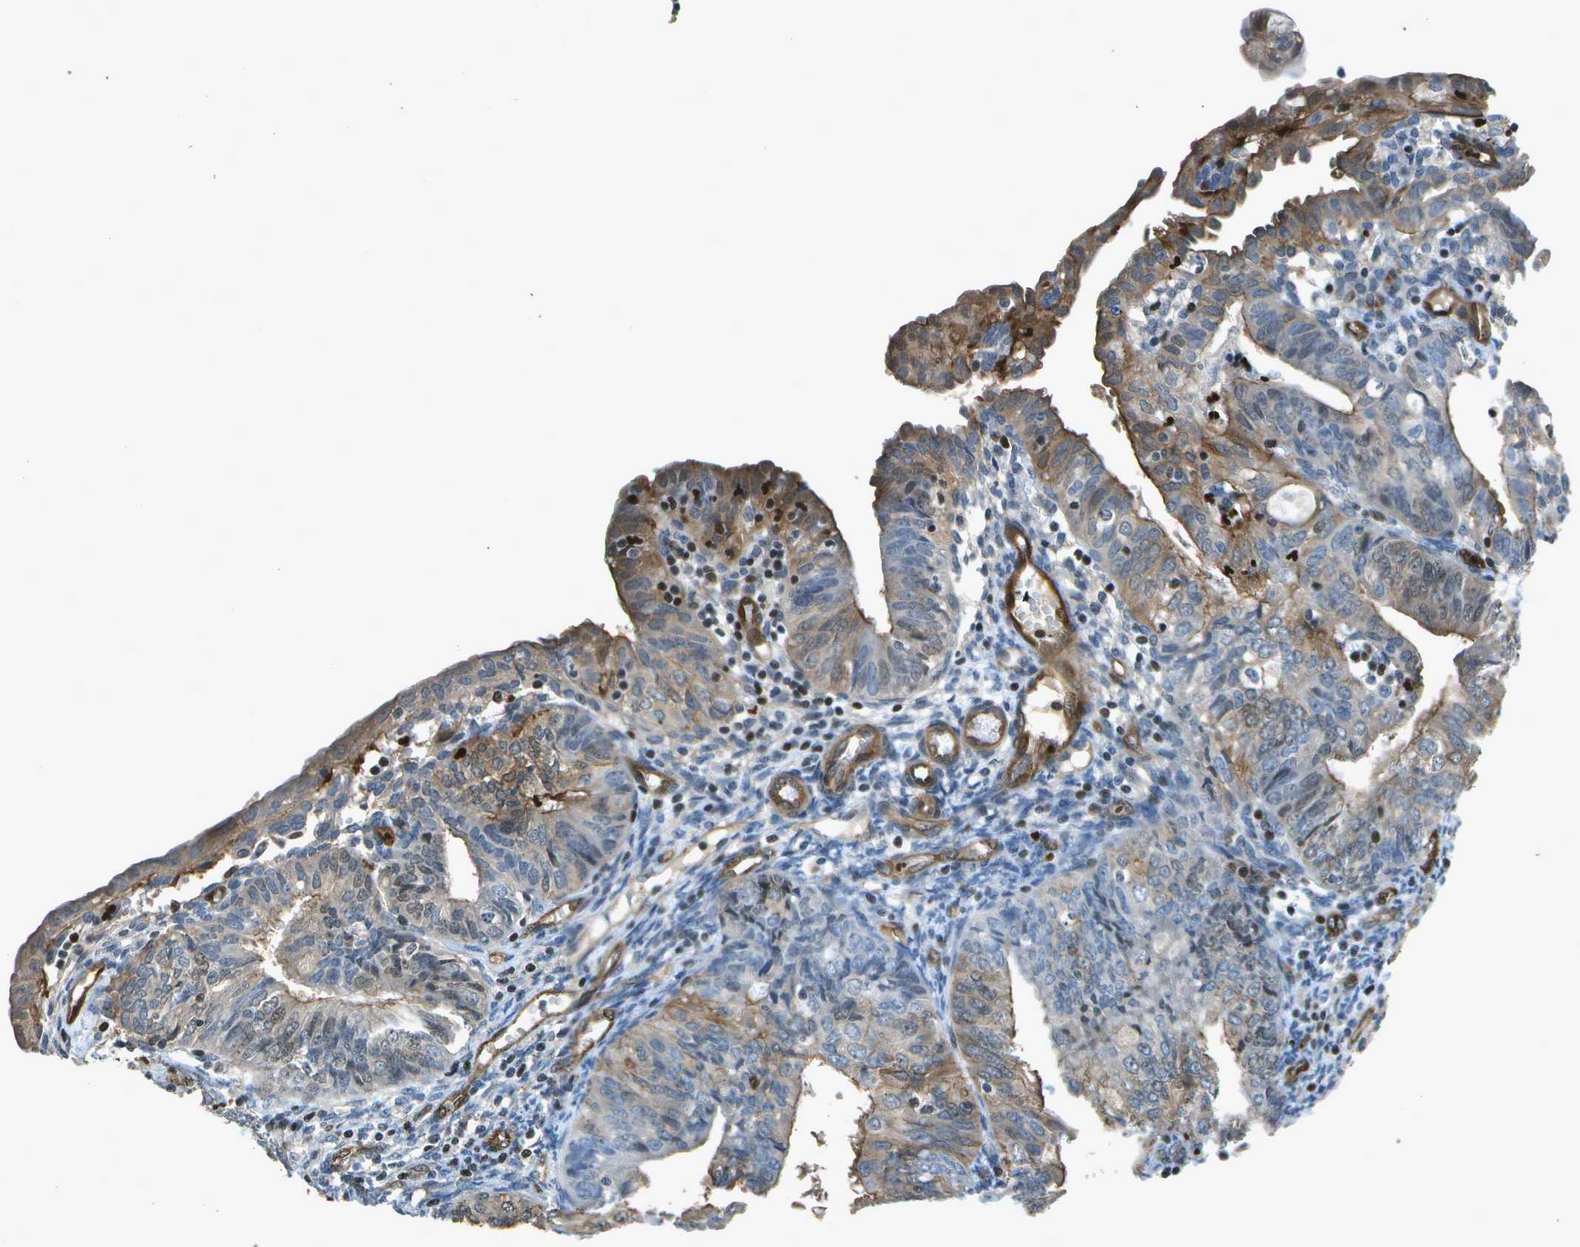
{"staining": {"intensity": "moderate", "quantity": "<25%", "location": "cytoplasmic/membranous"}, "tissue": "endometrial cancer", "cell_type": "Tumor cells", "image_type": "cancer", "snomed": [{"axis": "morphology", "description": "Adenocarcinoma, NOS"}, {"axis": "topography", "description": "Endometrium"}], "caption": "DAB (3,3'-diaminobenzidine) immunohistochemical staining of human adenocarcinoma (endometrial) shows moderate cytoplasmic/membranous protein positivity in about <25% of tumor cells. The staining was performed using DAB (3,3'-diaminobenzidine), with brown indicating positive protein expression. Nuclei are stained blue with hematoxylin.", "gene": "PDLIM1", "patient": {"sex": "female", "age": 58}}